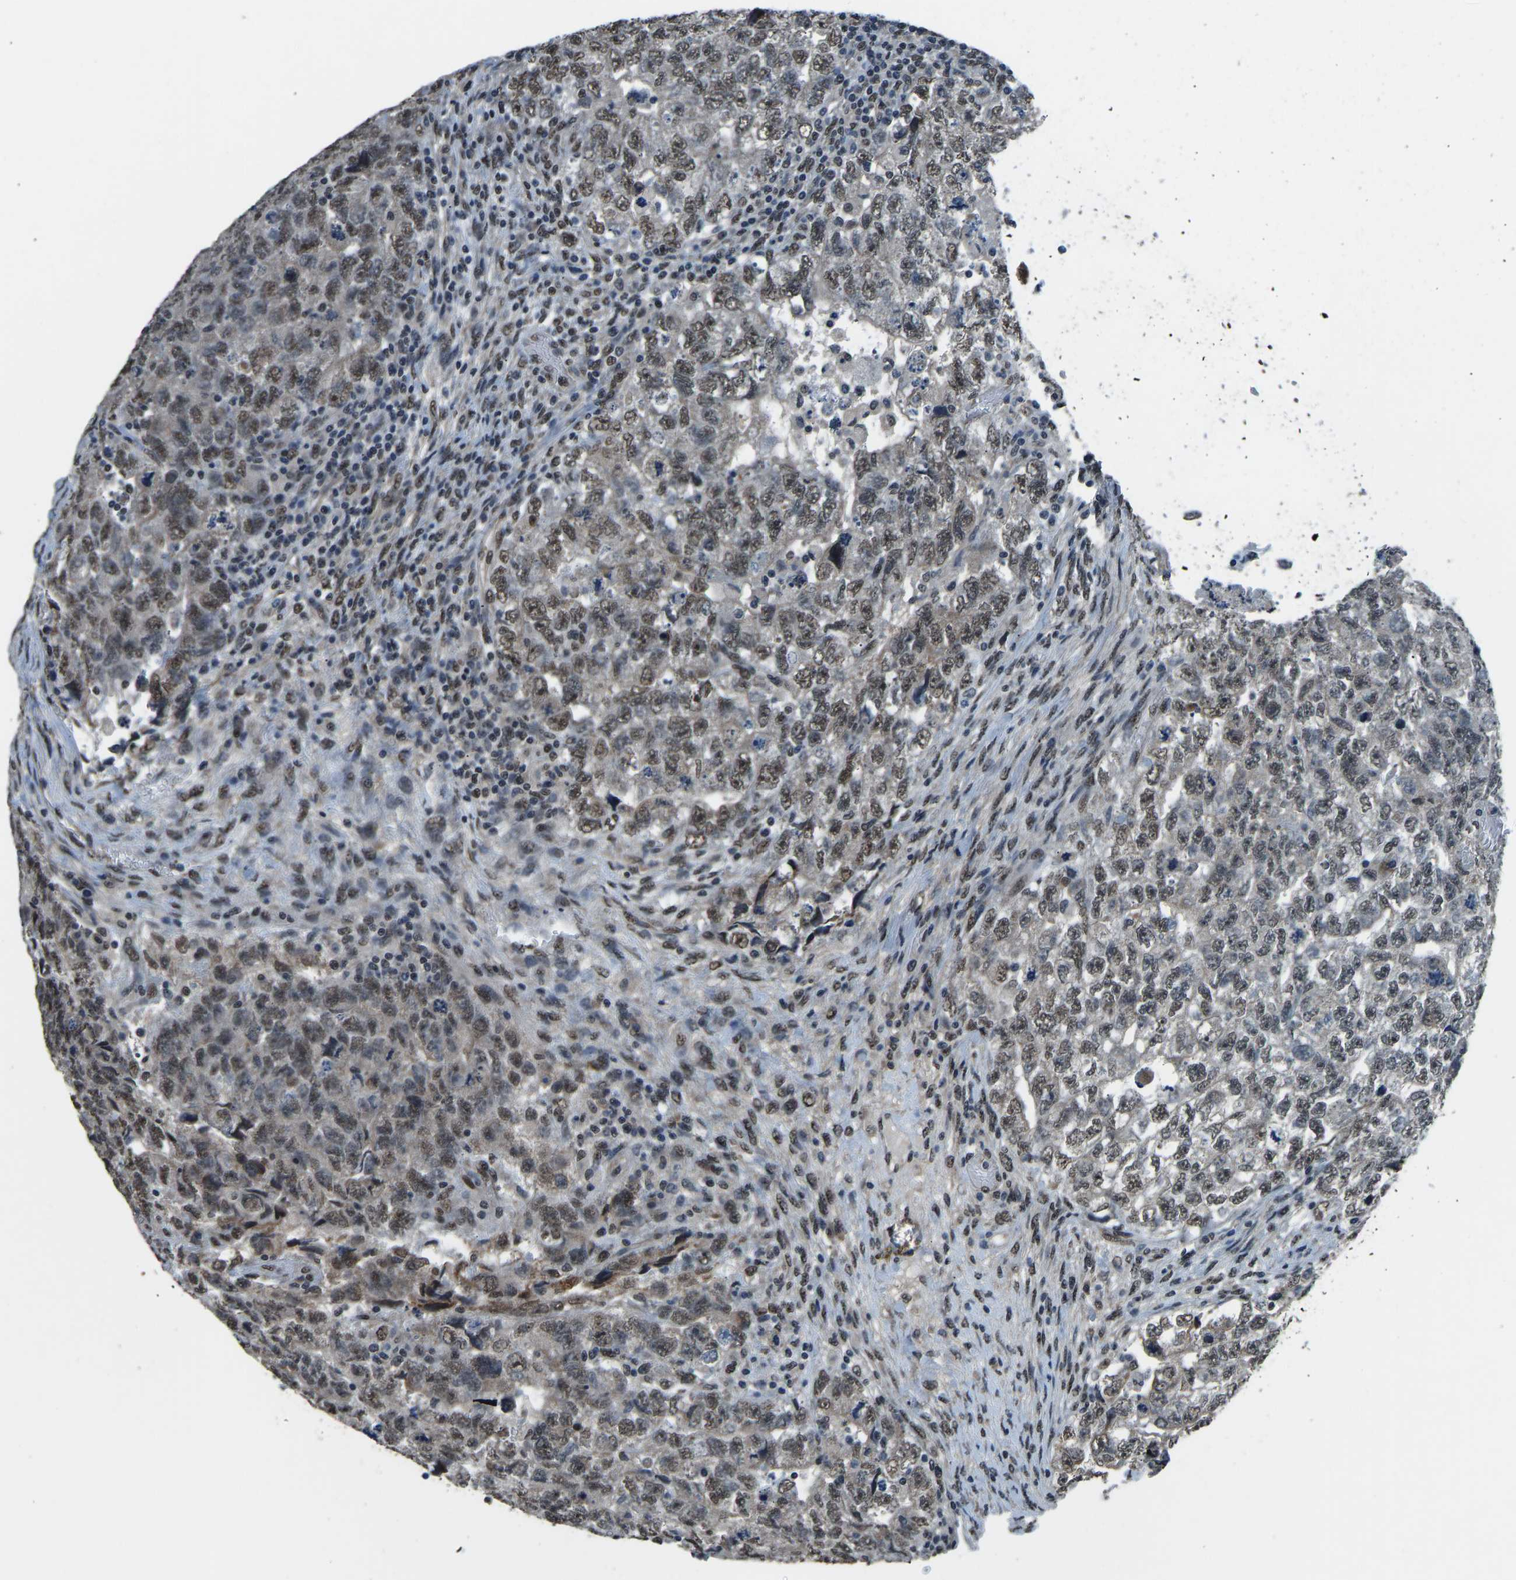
{"staining": {"intensity": "weak", "quantity": ">75%", "location": "nuclear"}, "tissue": "testis cancer", "cell_type": "Tumor cells", "image_type": "cancer", "snomed": [{"axis": "morphology", "description": "Carcinoma, Embryonal, NOS"}, {"axis": "topography", "description": "Testis"}], "caption": "The micrograph reveals immunohistochemical staining of testis cancer. There is weak nuclear expression is present in about >75% of tumor cells.", "gene": "FOS", "patient": {"sex": "male", "age": 36}}